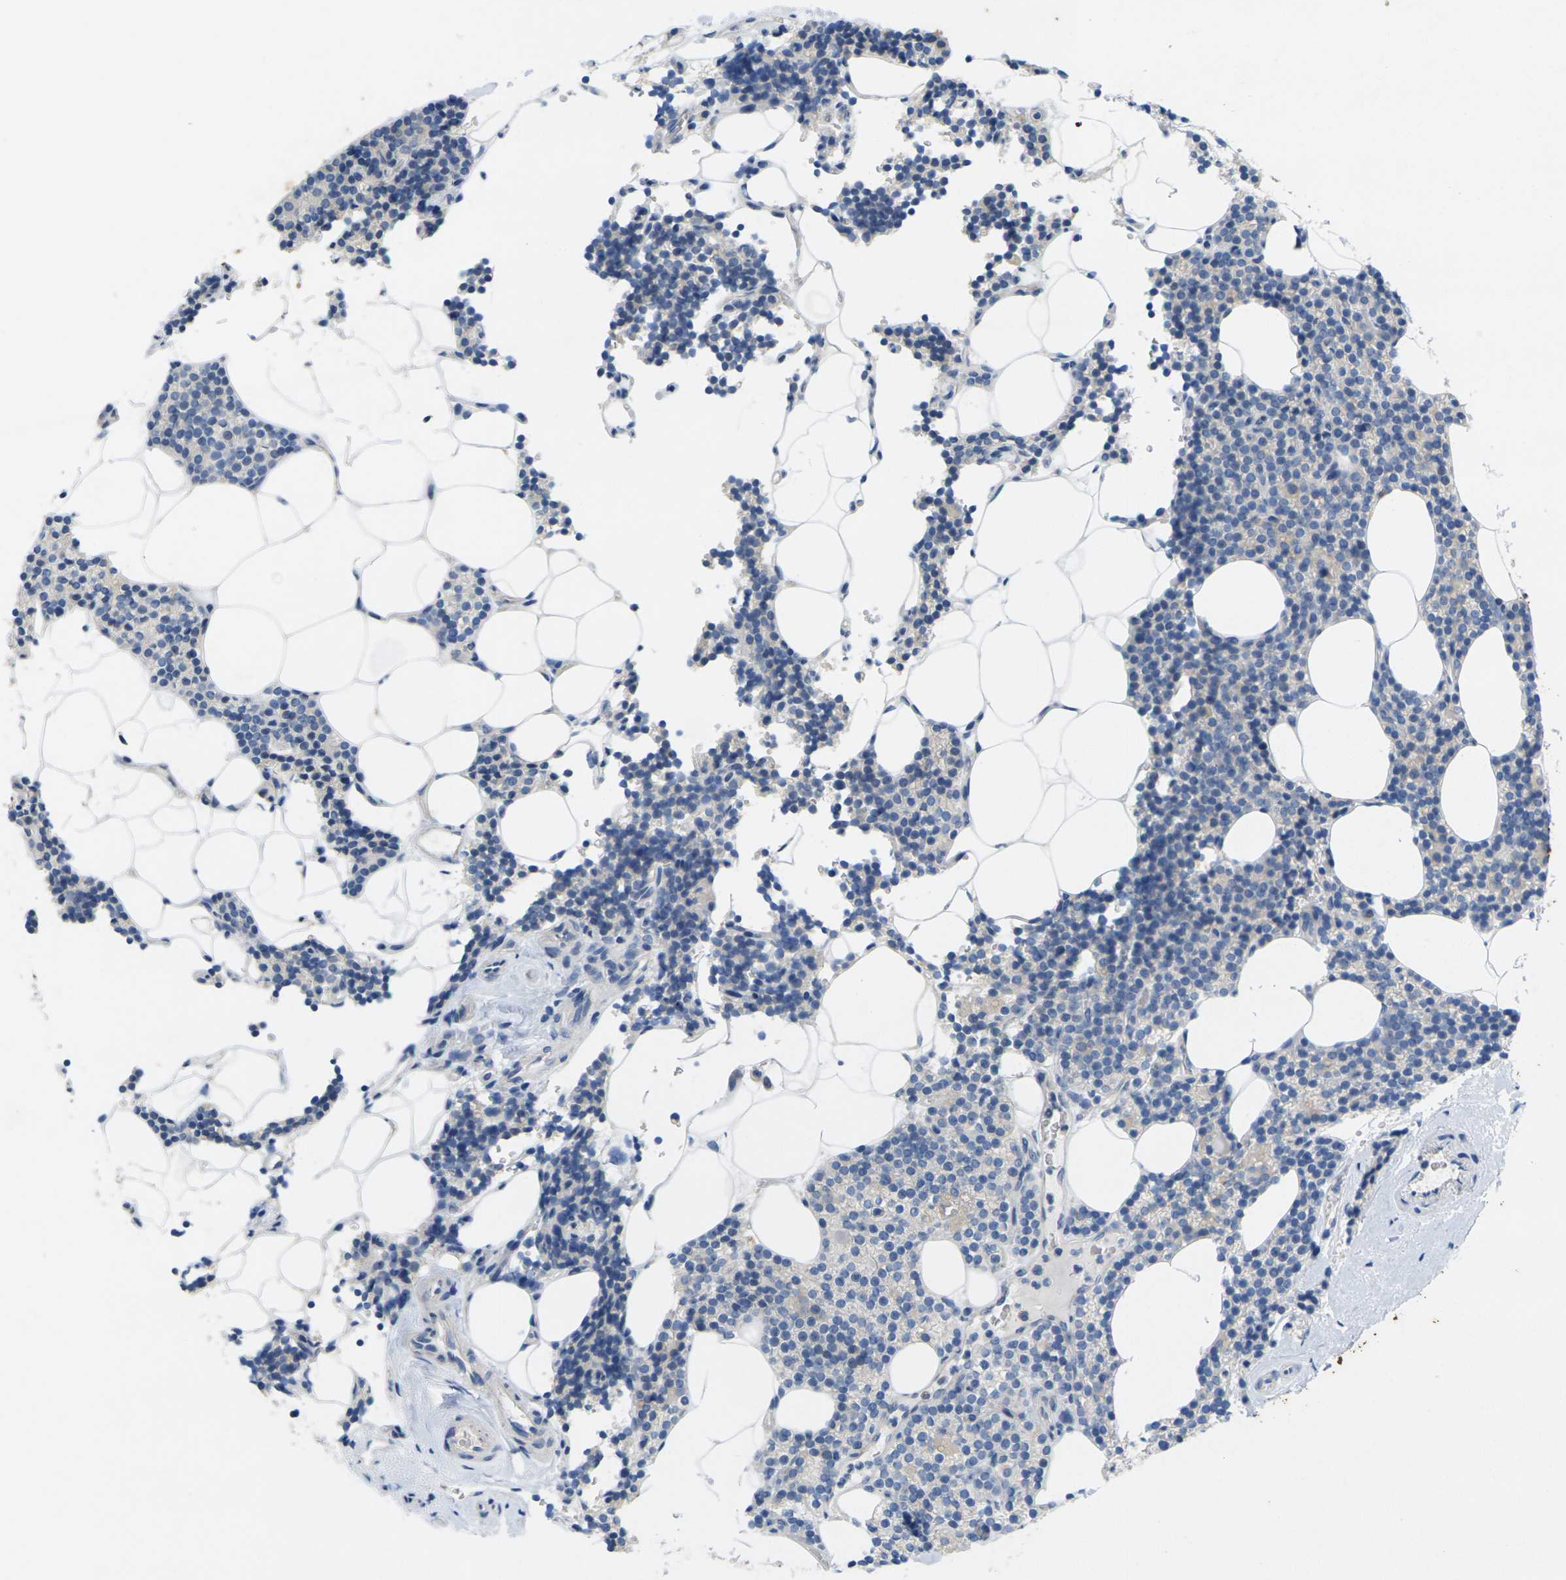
{"staining": {"intensity": "negative", "quantity": "none", "location": "none"}, "tissue": "parathyroid gland", "cell_type": "Glandular cells", "image_type": "normal", "snomed": [{"axis": "morphology", "description": "Normal tissue, NOS"}, {"axis": "morphology", "description": "Adenoma, NOS"}, {"axis": "topography", "description": "Parathyroid gland"}], "caption": "The immunohistochemistry image has no significant expression in glandular cells of parathyroid gland.", "gene": "TNNI3", "patient": {"sex": "female", "age": 70}}